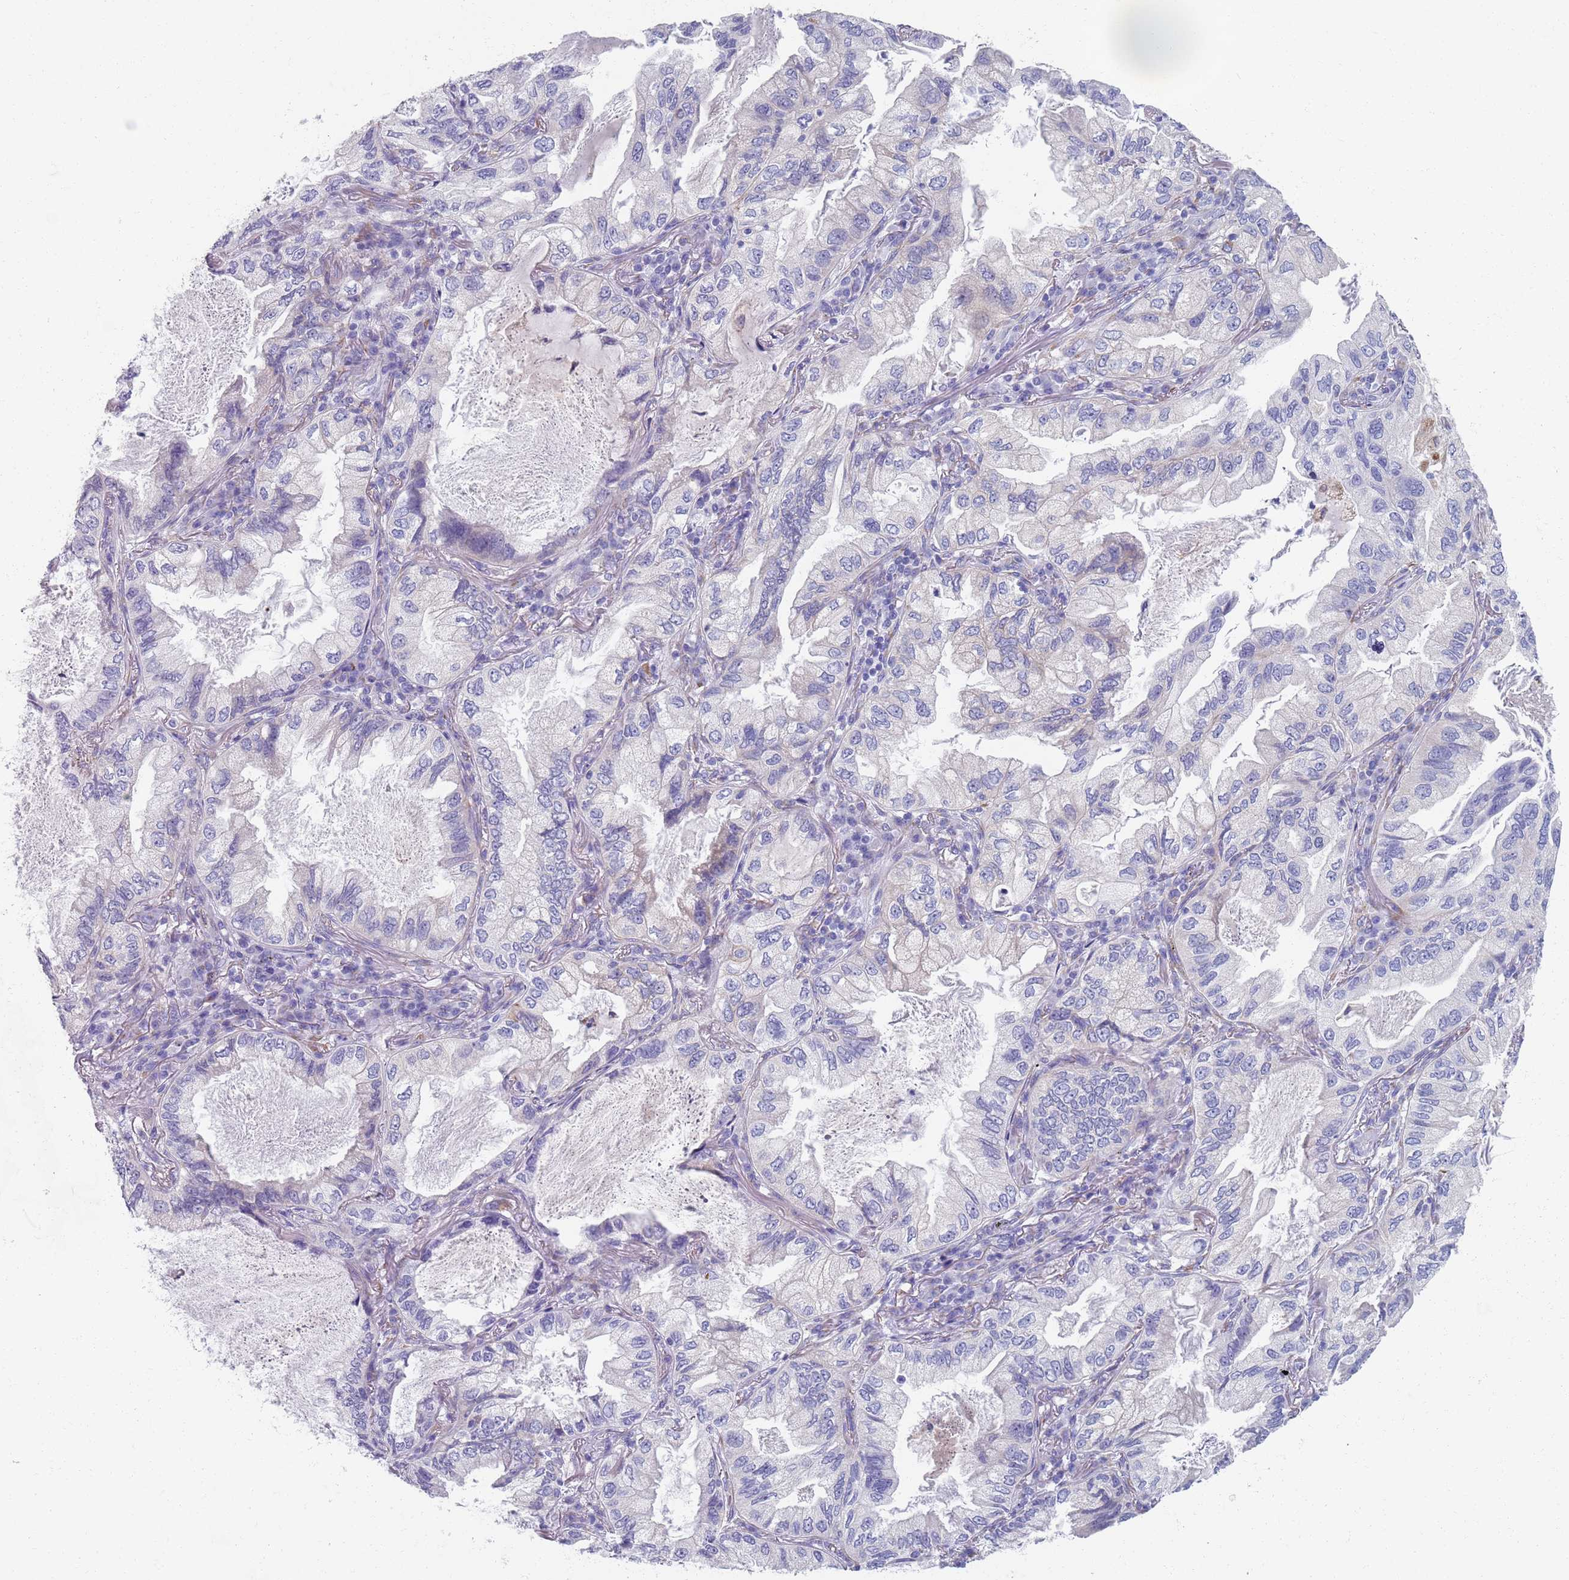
{"staining": {"intensity": "negative", "quantity": "none", "location": "none"}, "tissue": "lung cancer", "cell_type": "Tumor cells", "image_type": "cancer", "snomed": [{"axis": "morphology", "description": "Adenocarcinoma, NOS"}, {"axis": "topography", "description": "Lung"}], "caption": "This is a micrograph of immunohistochemistry (IHC) staining of lung cancer (adenocarcinoma), which shows no positivity in tumor cells.", "gene": "PLOD1", "patient": {"sex": "female", "age": 69}}